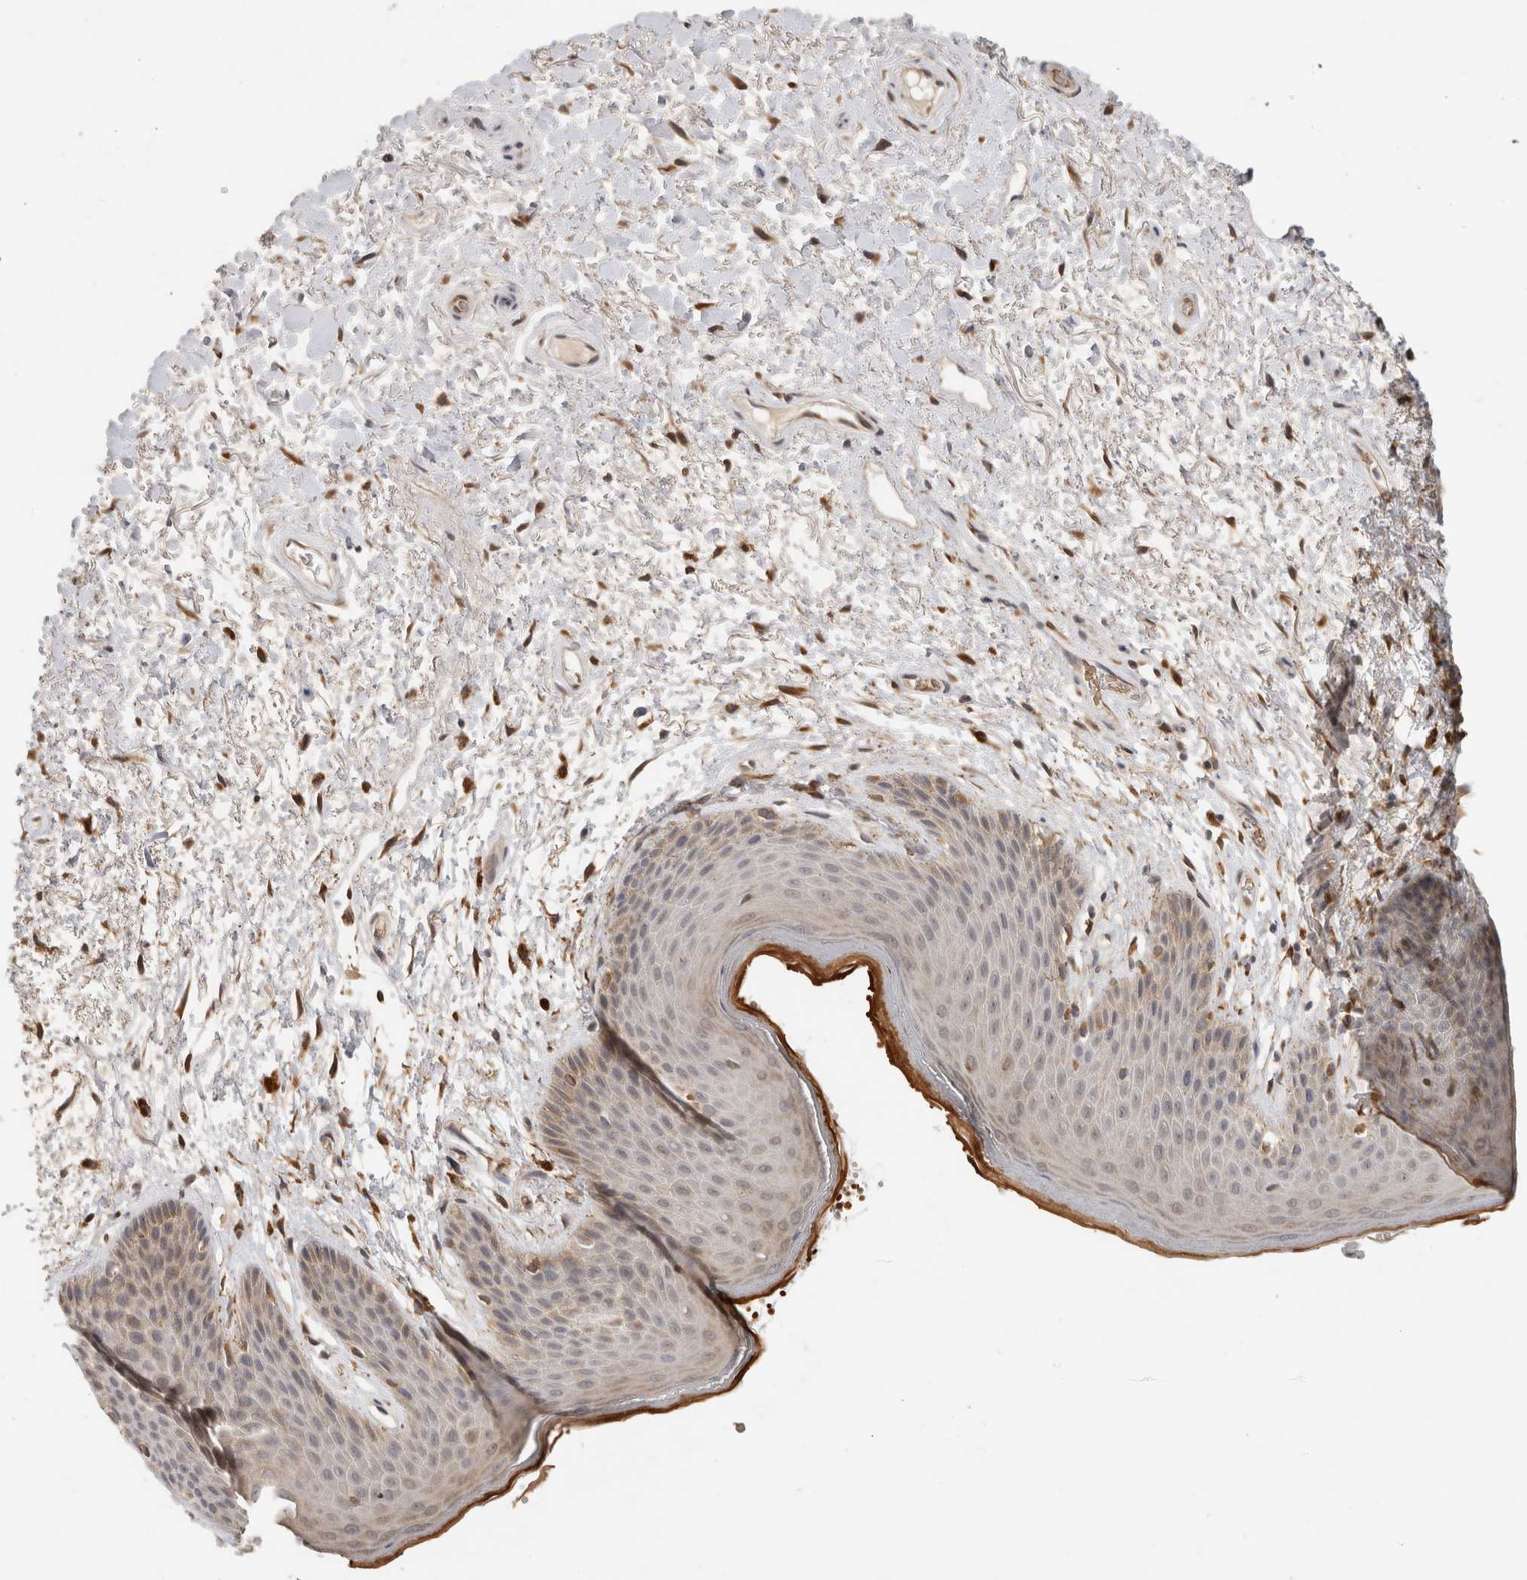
{"staining": {"intensity": "strong", "quantity": "25%-75%", "location": "cytoplasmic/membranous"}, "tissue": "skin", "cell_type": "Epidermal cells", "image_type": "normal", "snomed": [{"axis": "morphology", "description": "Normal tissue, NOS"}, {"axis": "topography", "description": "Anal"}], "caption": "The image reveals staining of unremarkable skin, revealing strong cytoplasmic/membranous protein expression (brown color) within epidermal cells.", "gene": "APOL2", "patient": {"sex": "male", "age": 74}}